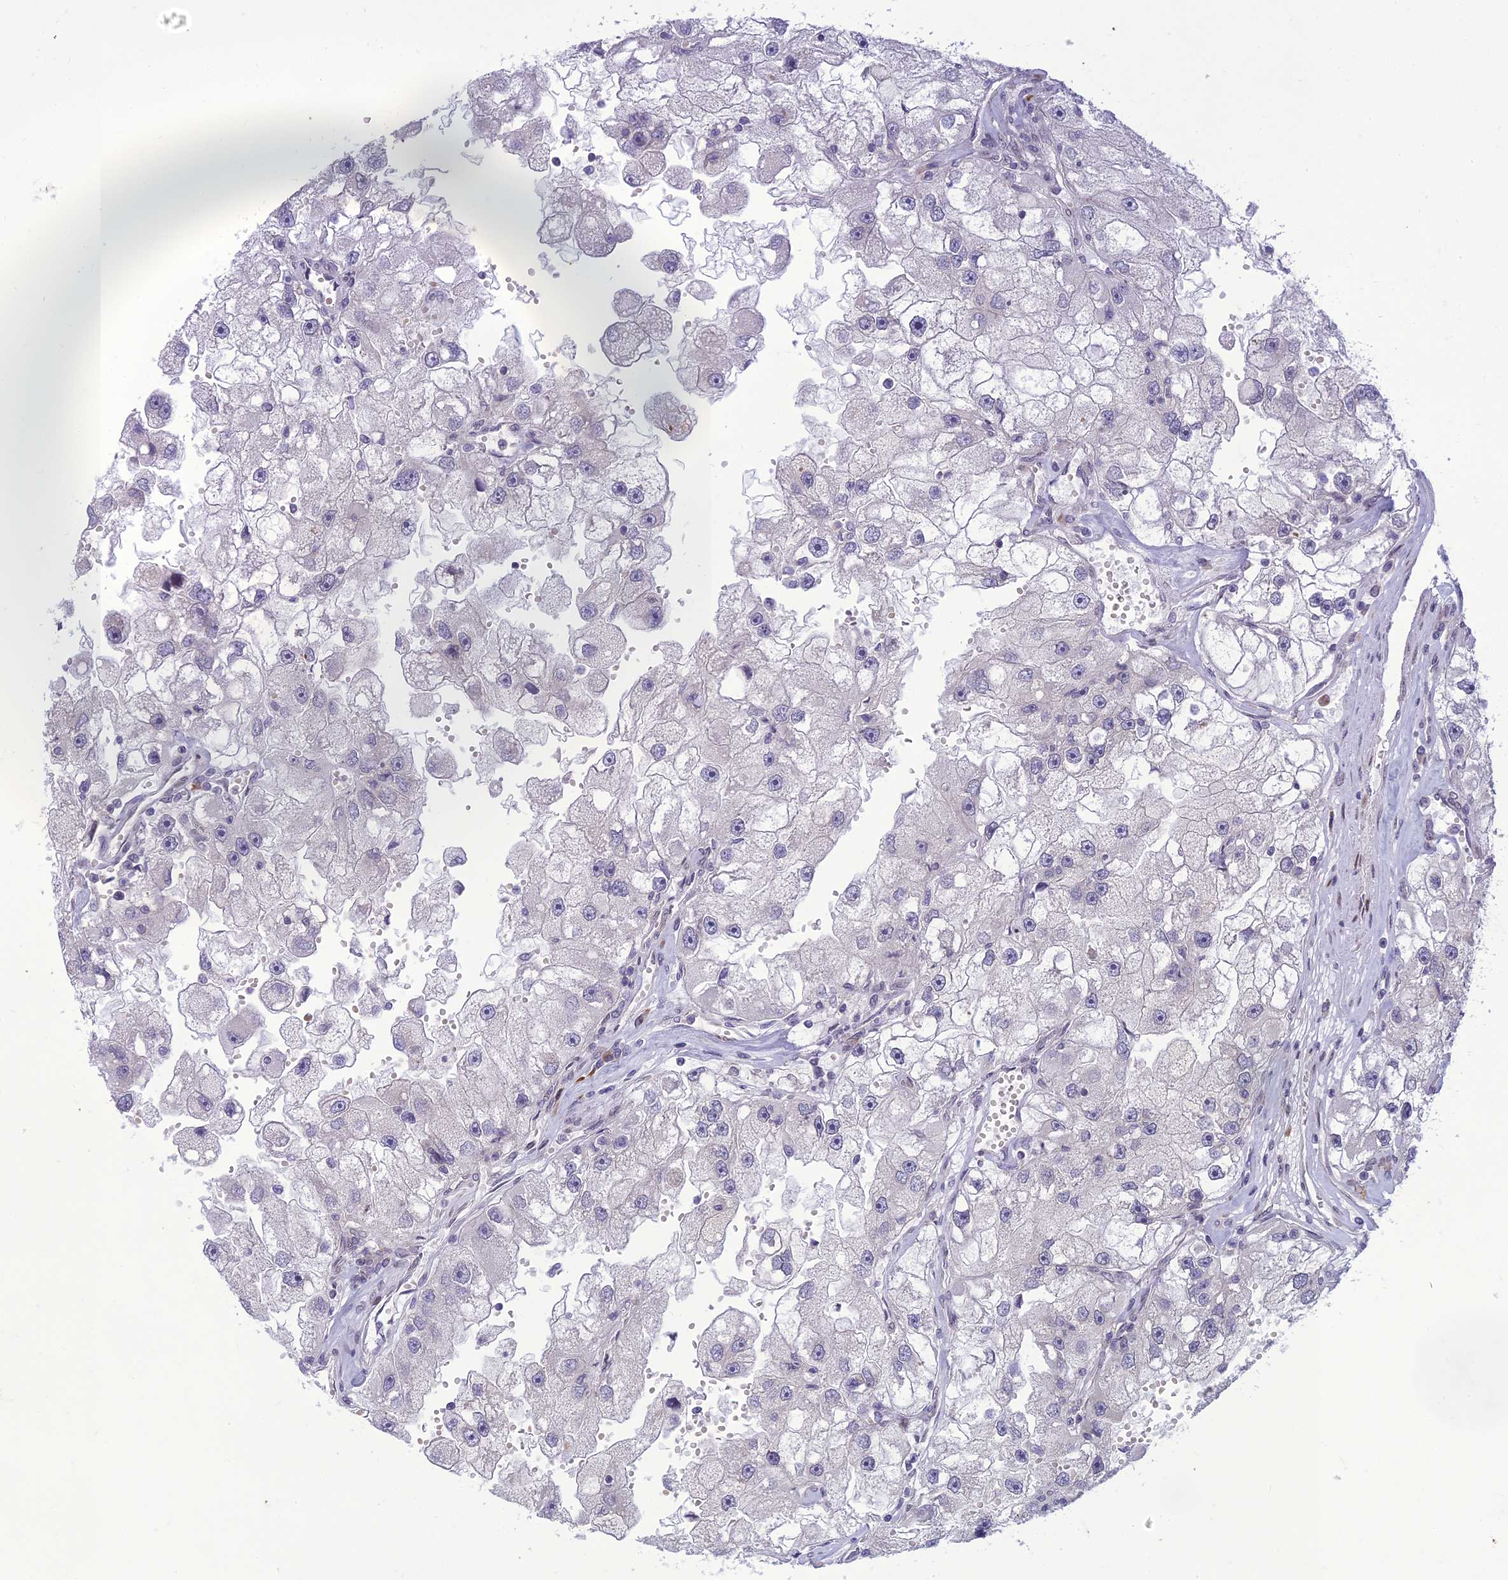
{"staining": {"intensity": "negative", "quantity": "none", "location": "none"}, "tissue": "renal cancer", "cell_type": "Tumor cells", "image_type": "cancer", "snomed": [{"axis": "morphology", "description": "Adenocarcinoma, NOS"}, {"axis": "topography", "description": "Kidney"}], "caption": "This is an immunohistochemistry image of human renal adenocarcinoma. There is no positivity in tumor cells.", "gene": "DTX2", "patient": {"sex": "male", "age": 63}}